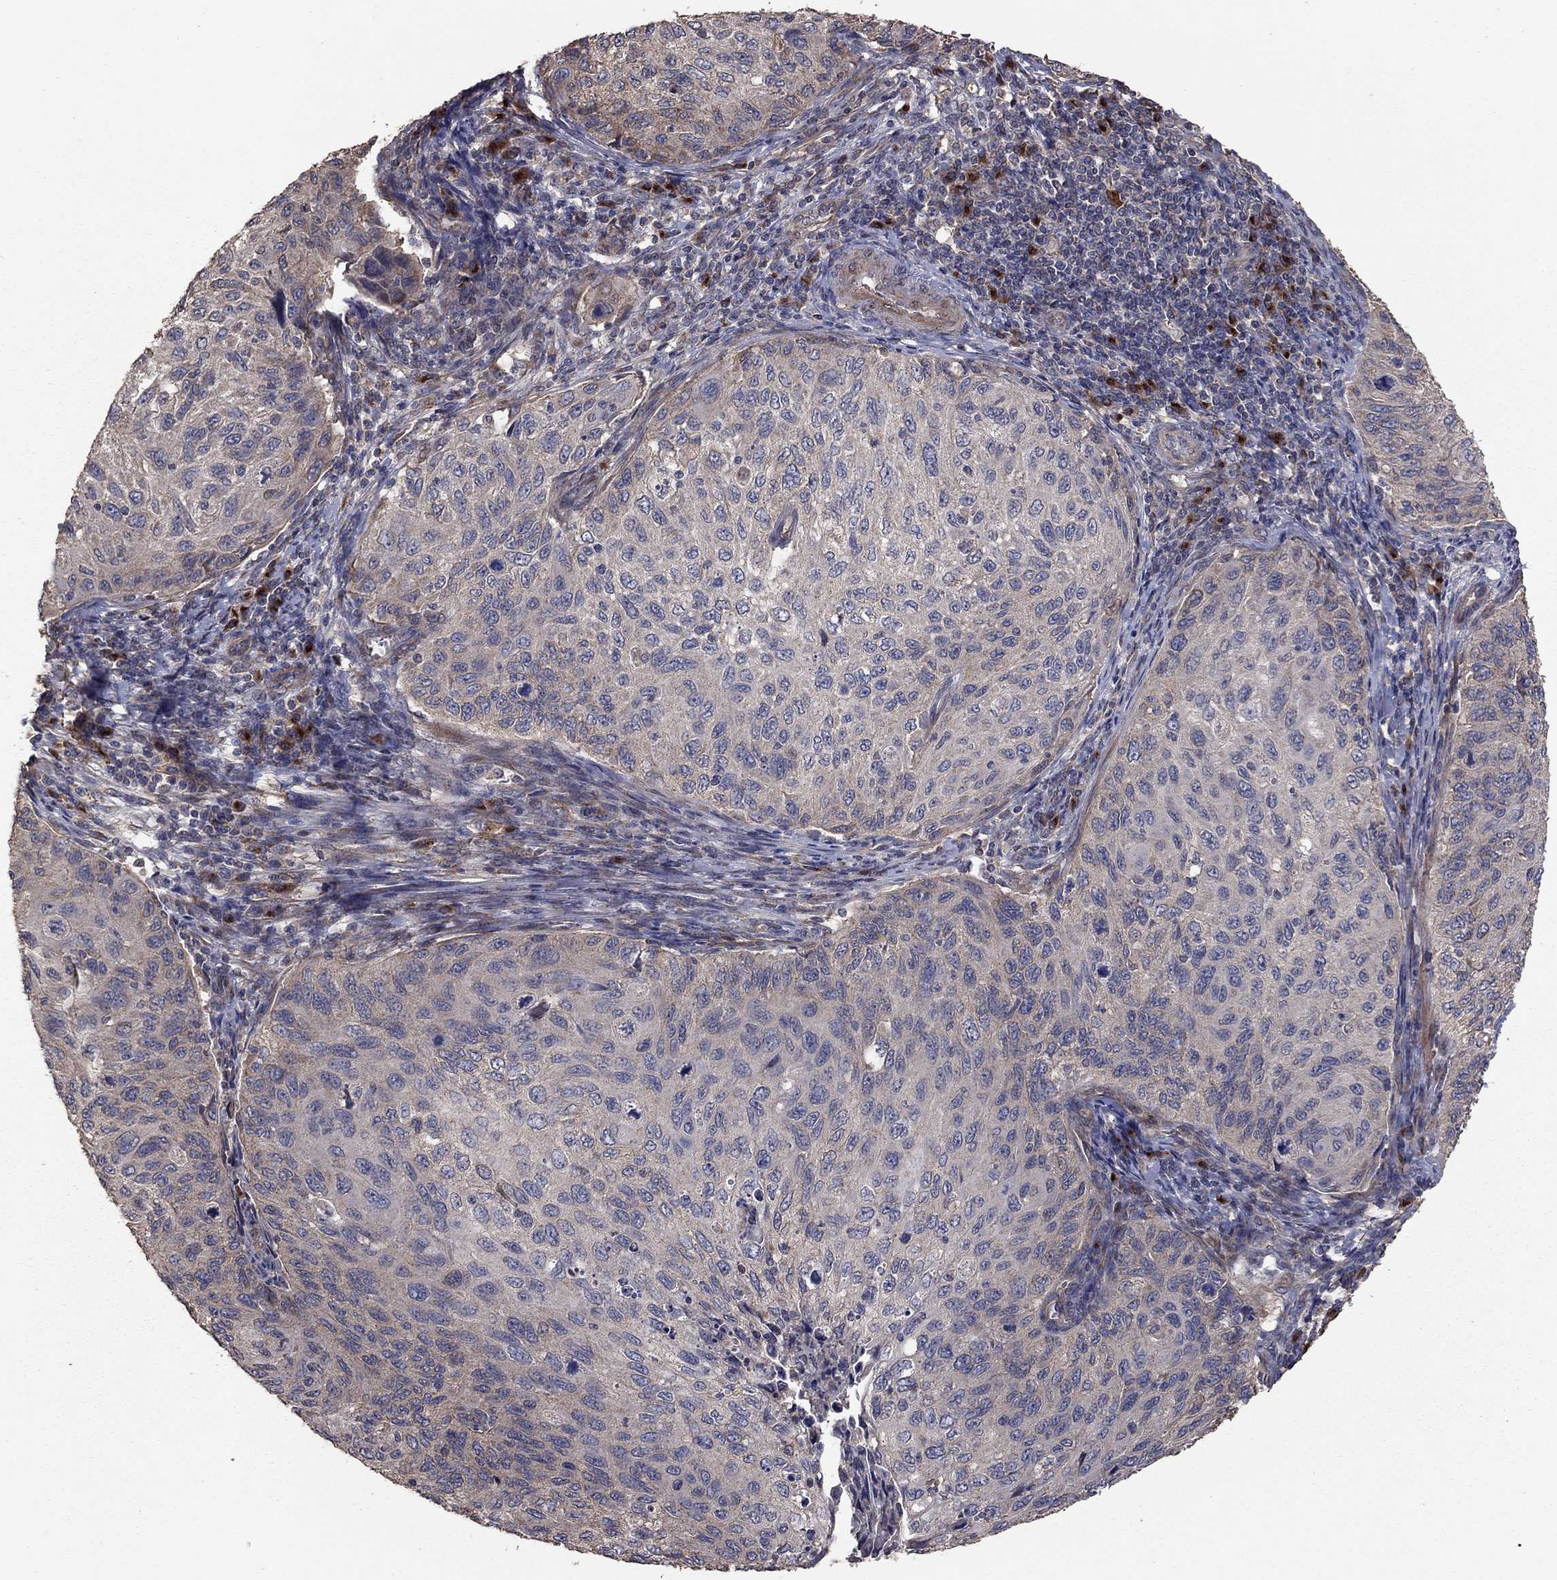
{"staining": {"intensity": "negative", "quantity": "none", "location": "none"}, "tissue": "cervical cancer", "cell_type": "Tumor cells", "image_type": "cancer", "snomed": [{"axis": "morphology", "description": "Squamous cell carcinoma, NOS"}, {"axis": "topography", "description": "Cervix"}], "caption": "This photomicrograph is of cervical squamous cell carcinoma stained with immunohistochemistry (IHC) to label a protein in brown with the nuclei are counter-stained blue. There is no expression in tumor cells. Nuclei are stained in blue.", "gene": "FLT4", "patient": {"sex": "female", "age": 70}}